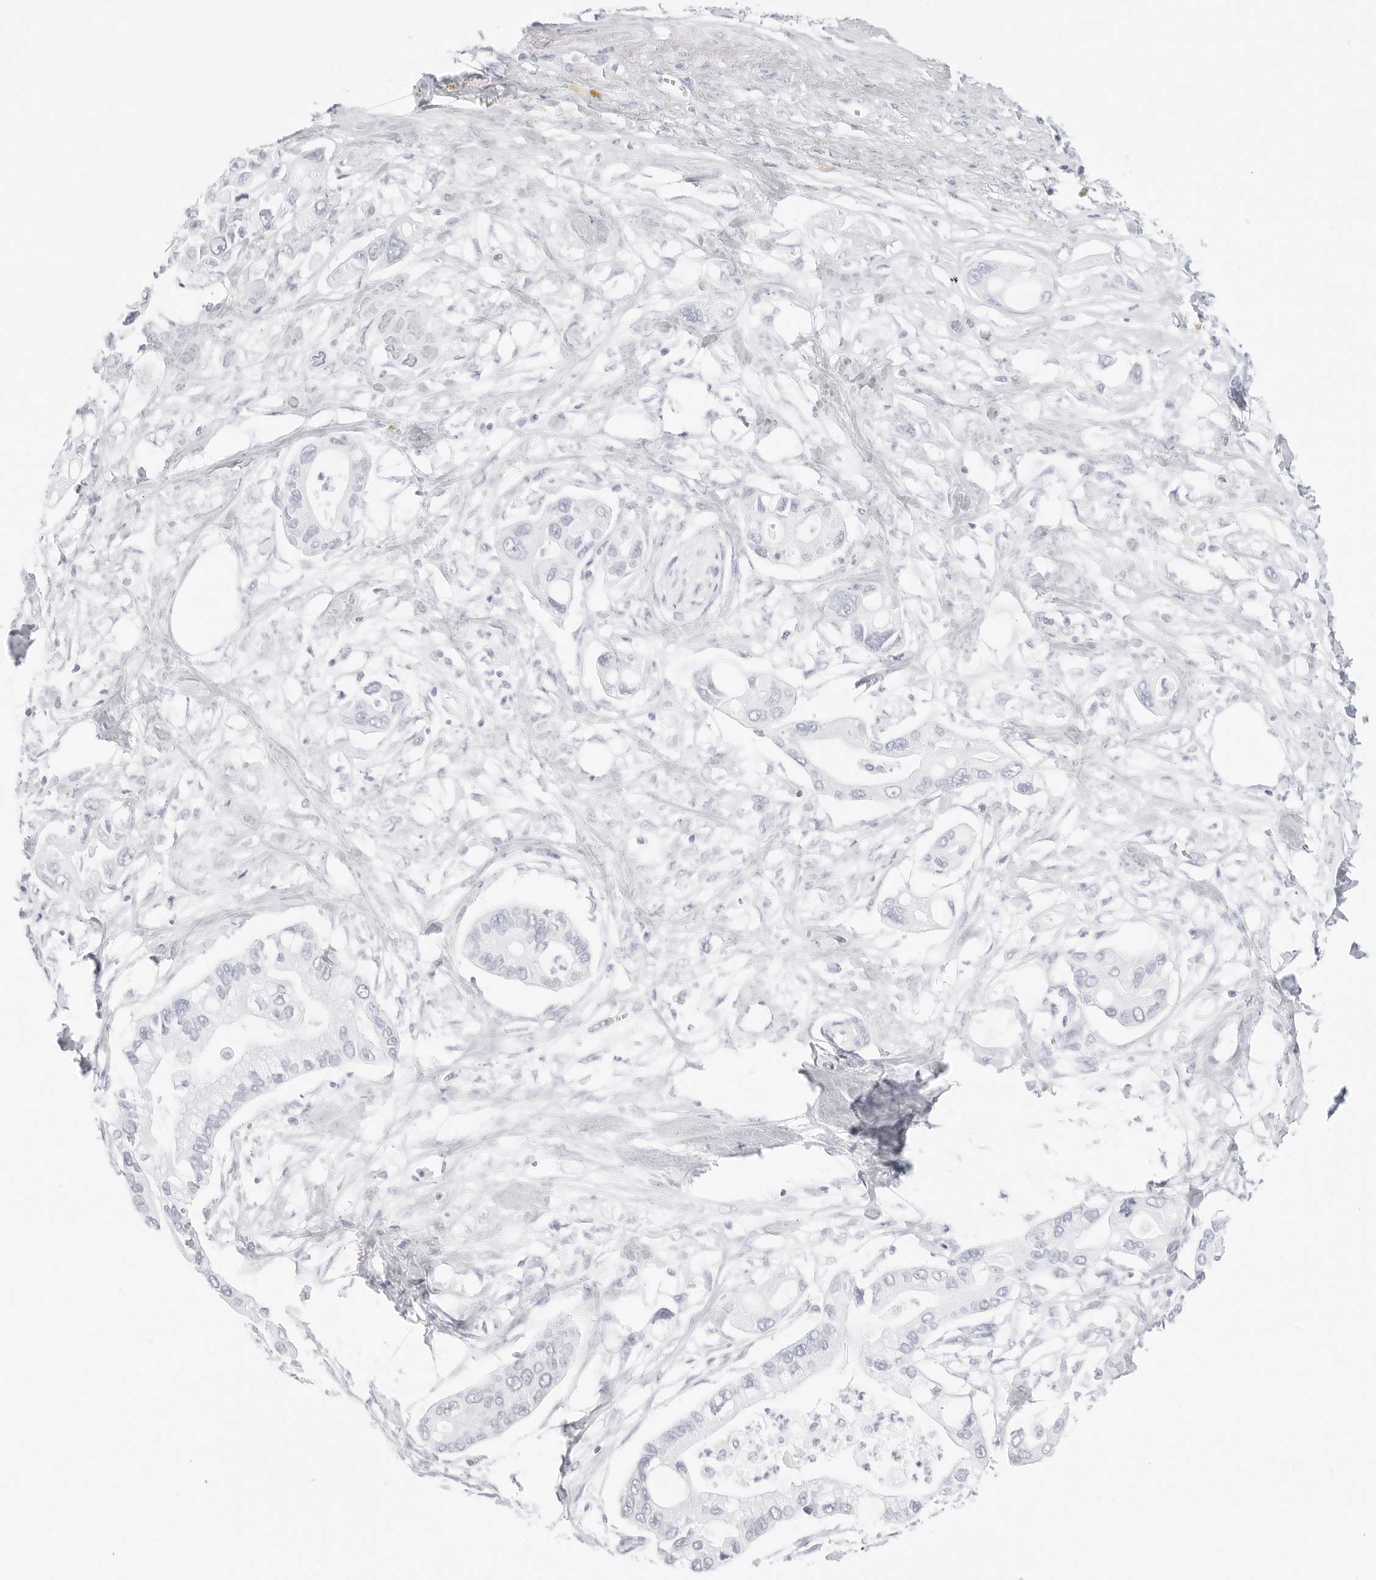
{"staining": {"intensity": "negative", "quantity": "none", "location": "none"}, "tissue": "pancreatic cancer", "cell_type": "Tumor cells", "image_type": "cancer", "snomed": [{"axis": "morphology", "description": "Adenocarcinoma, NOS"}, {"axis": "topography", "description": "Pancreas"}], "caption": "DAB (3,3'-diaminobenzidine) immunohistochemical staining of human adenocarcinoma (pancreatic) shows no significant positivity in tumor cells.", "gene": "TFF2", "patient": {"sex": "male", "age": 68}}